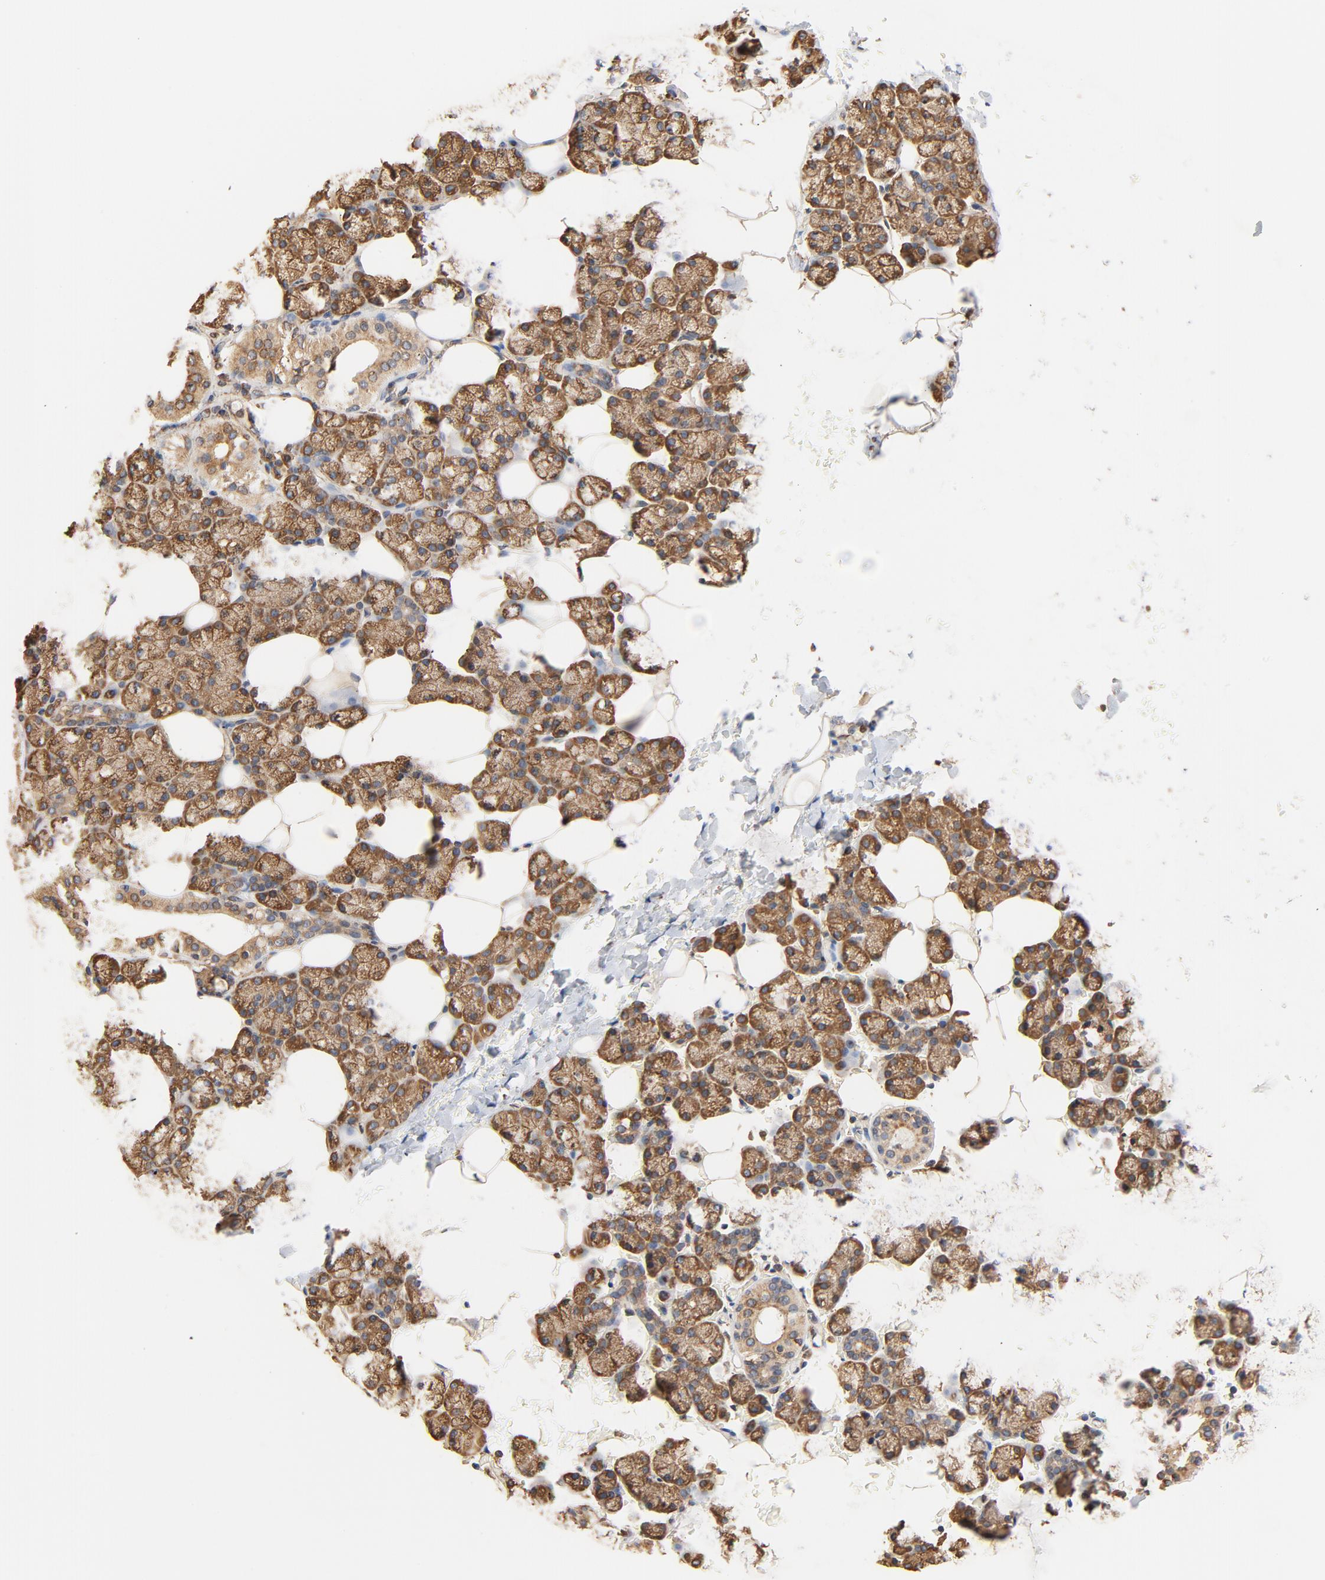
{"staining": {"intensity": "moderate", "quantity": ">75%", "location": "cytoplasmic/membranous"}, "tissue": "salivary gland", "cell_type": "Glandular cells", "image_type": "normal", "snomed": [{"axis": "morphology", "description": "Normal tissue, NOS"}, {"axis": "topography", "description": "Lymph node"}, {"axis": "topography", "description": "Salivary gland"}], "caption": "The micrograph exhibits staining of benign salivary gland, revealing moderate cytoplasmic/membranous protein staining (brown color) within glandular cells. Immunohistochemistry (ihc) stains the protein in brown and the nuclei are stained blue.", "gene": "BCAP31", "patient": {"sex": "male", "age": 8}}